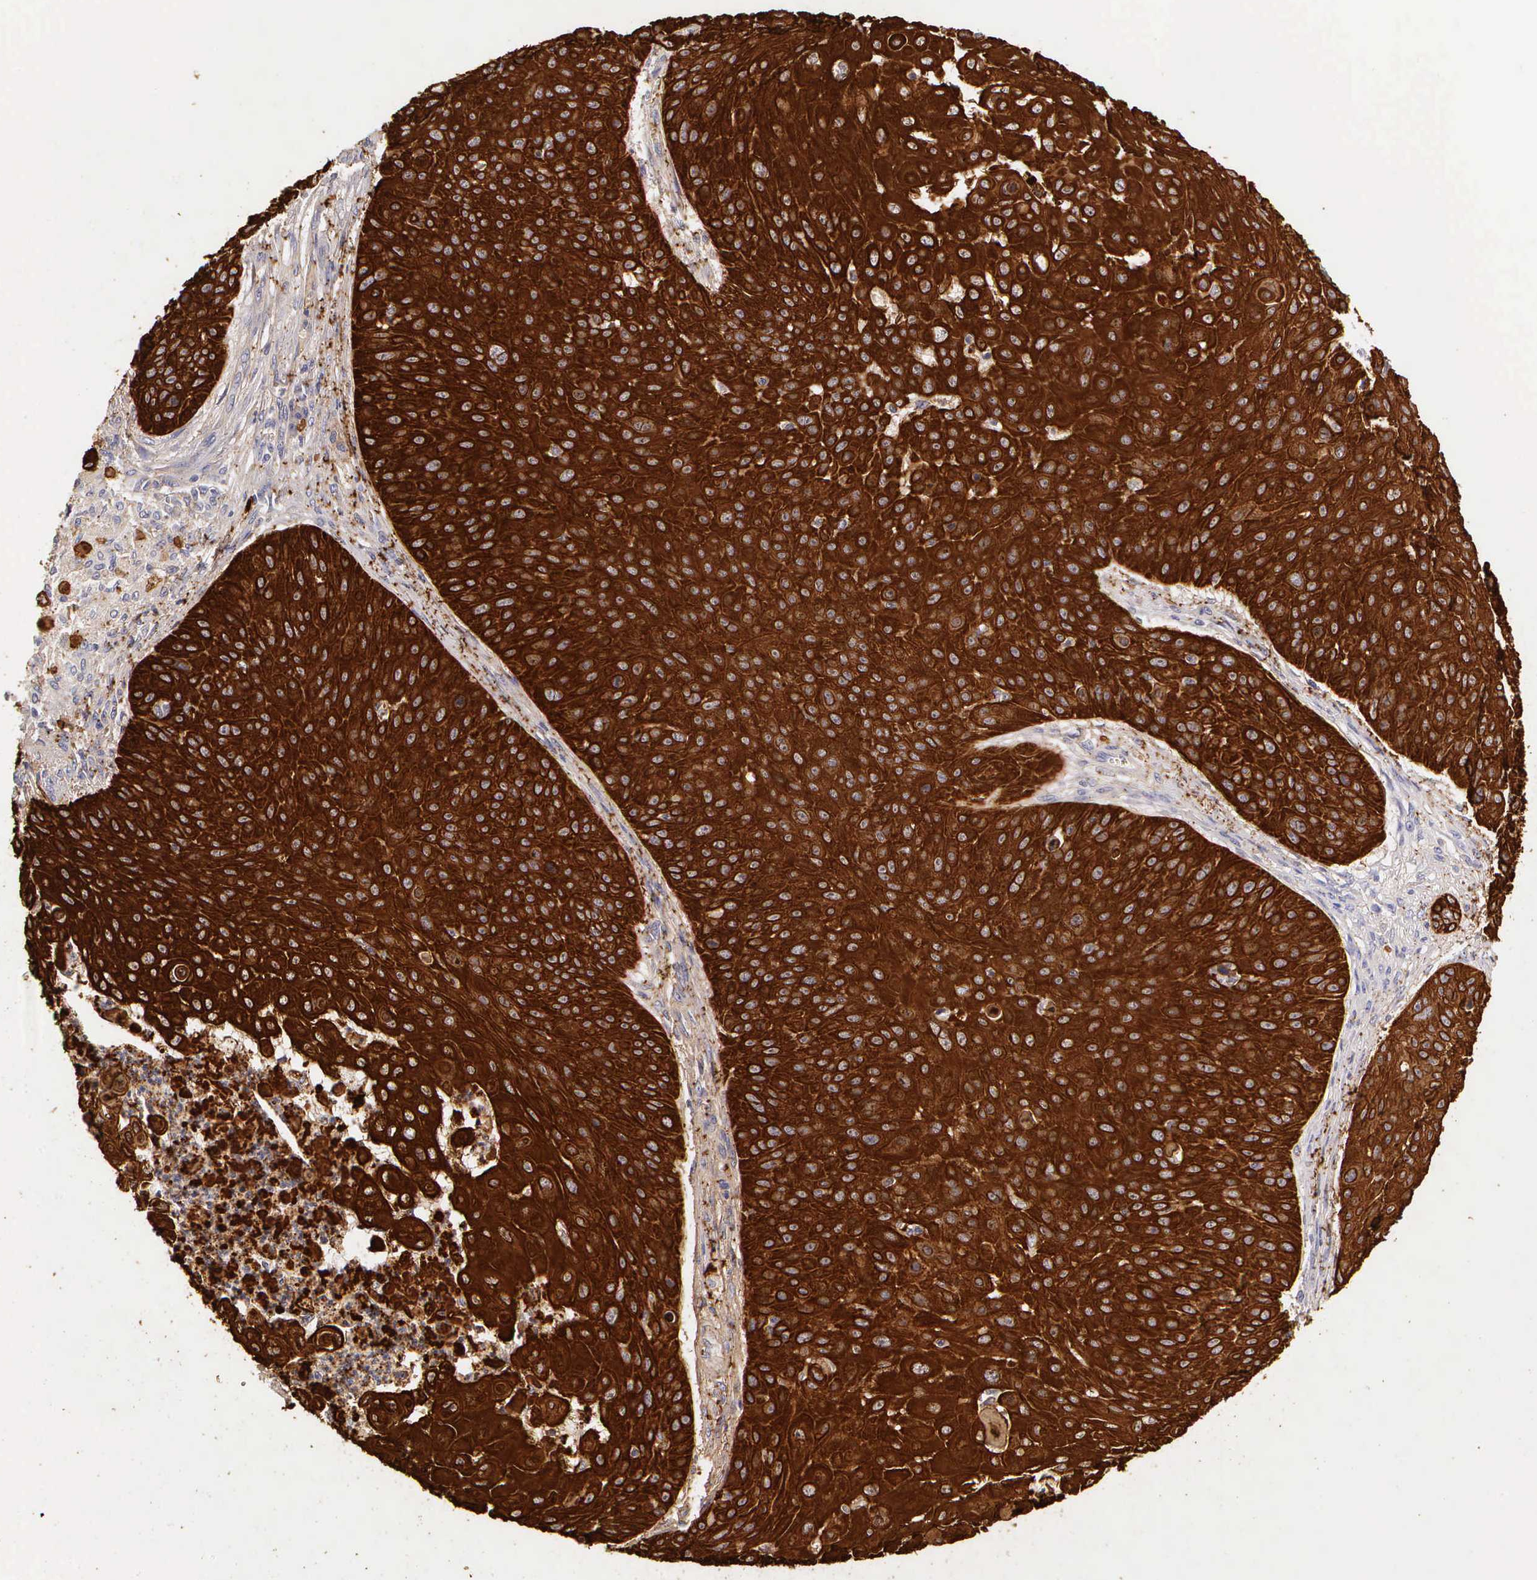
{"staining": {"intensity": "strong", "quantity": ">75%", "location": "cytoplasmic/membranous"}, "tissue": "skin cancer", "cell_type": "Tumor cells", "image_type": "cancer", "snomed": [{"axis": "morphology", "description": "Squamous cell carcinoma, NOS"}, {"axis": "topography", "description": "Skin"}], "caption": "Tumor cells demonstrate high levels of strong cytoplasmic/membranous positivity in approximately >75% of cells in squamous cell carcinoma (skin).", "gene": "KRT17", "patient": {"sex": "male", "age": 82}}